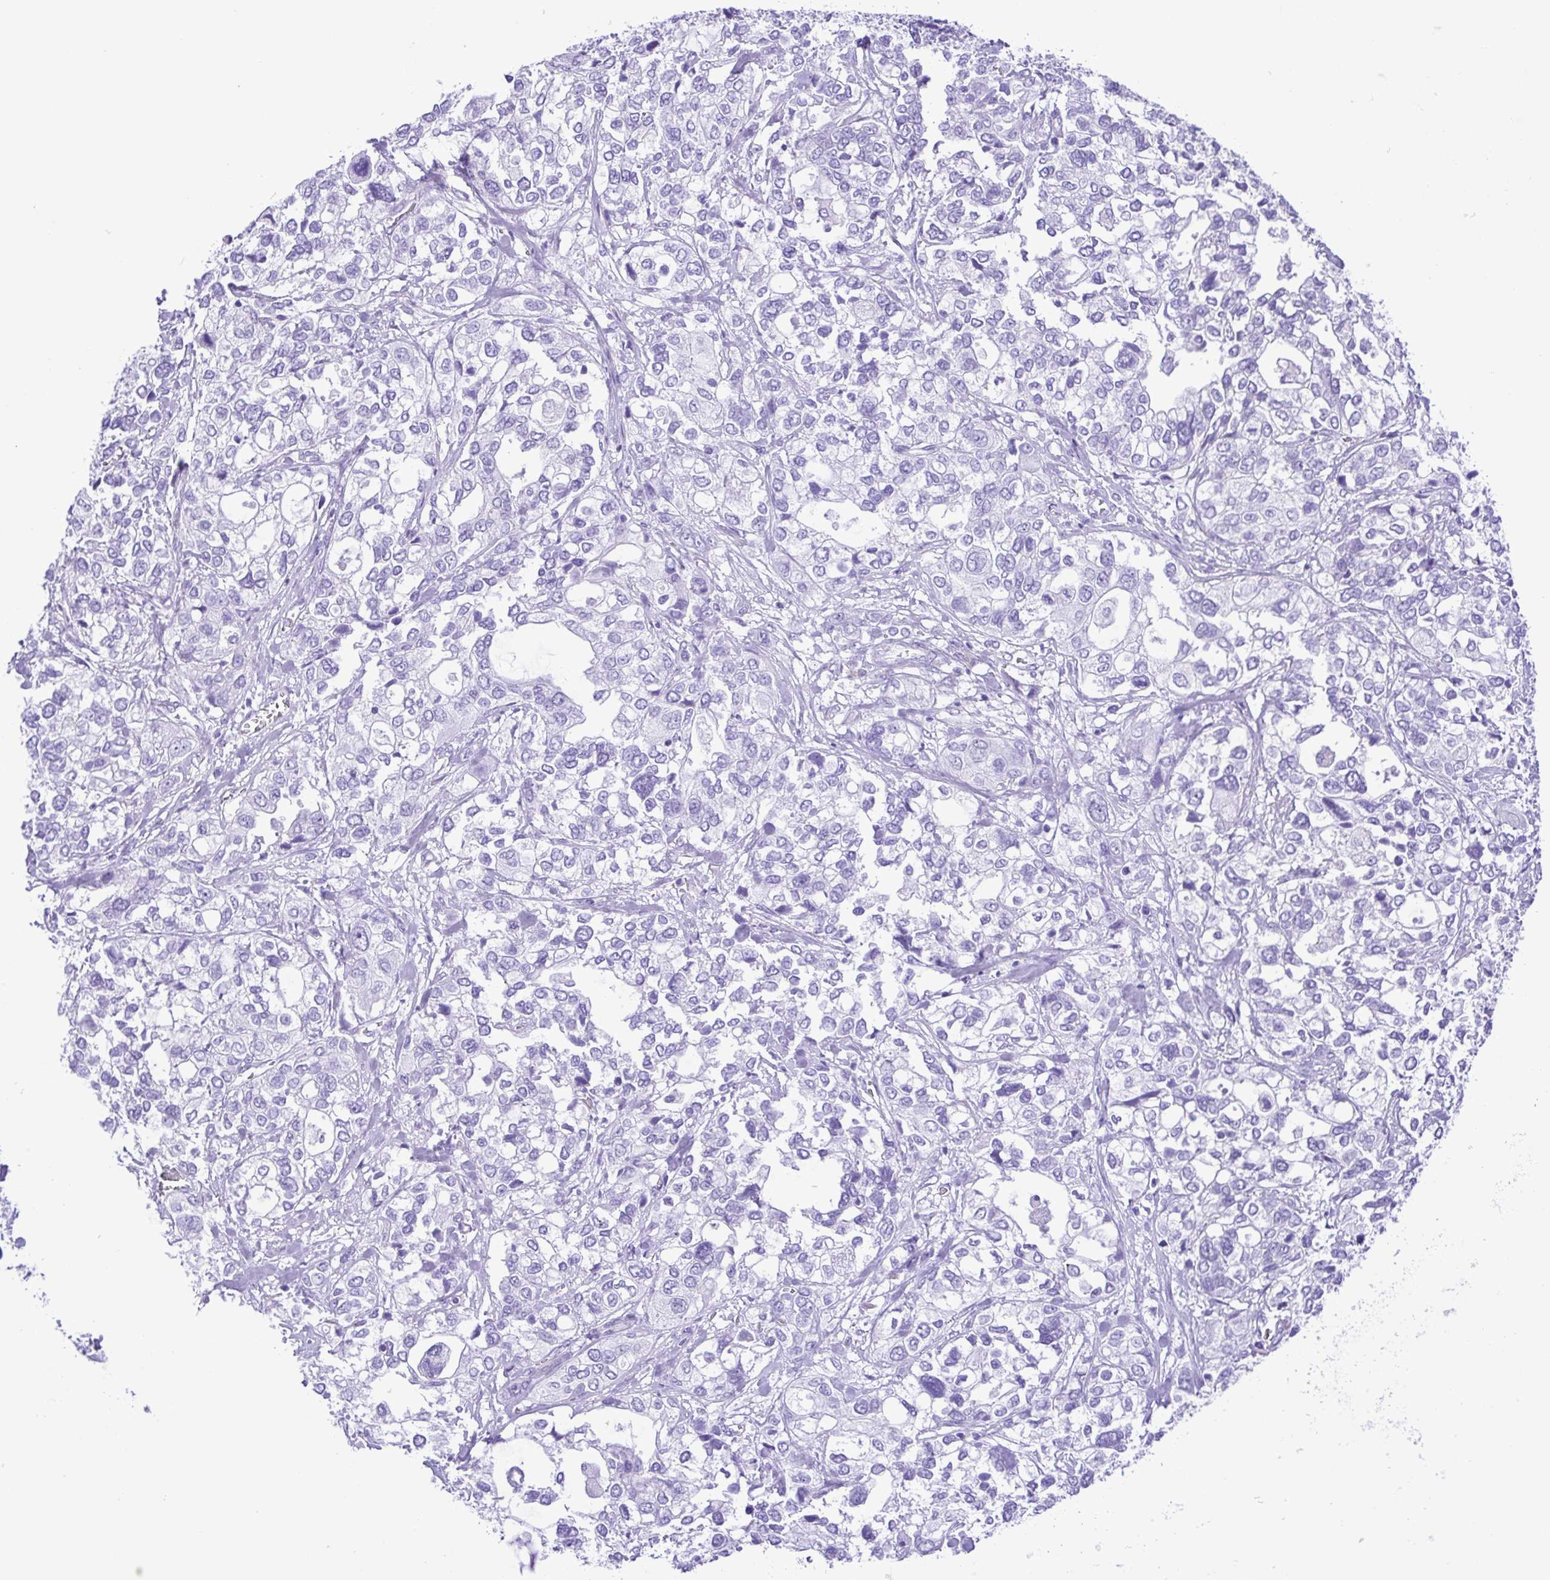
{"staining": {"intensity": "negative", "quantity": "none", "location": "none"}, "tissue": "stomach cancer", "cell_type": "Tumor cells", "image_type": "cancer", "snomed": [{"axis": "morphology", "description": "Adenocarcinoma, NOS"}, {"axis": "topography", "description": "Stomach, upper"}], "caption": "Stomach cancer was stained to show a protein in brown. There is no significant staining in tumor cells.", "gene": "PAK3", "patient": {"sex": "female", "age": 81}}